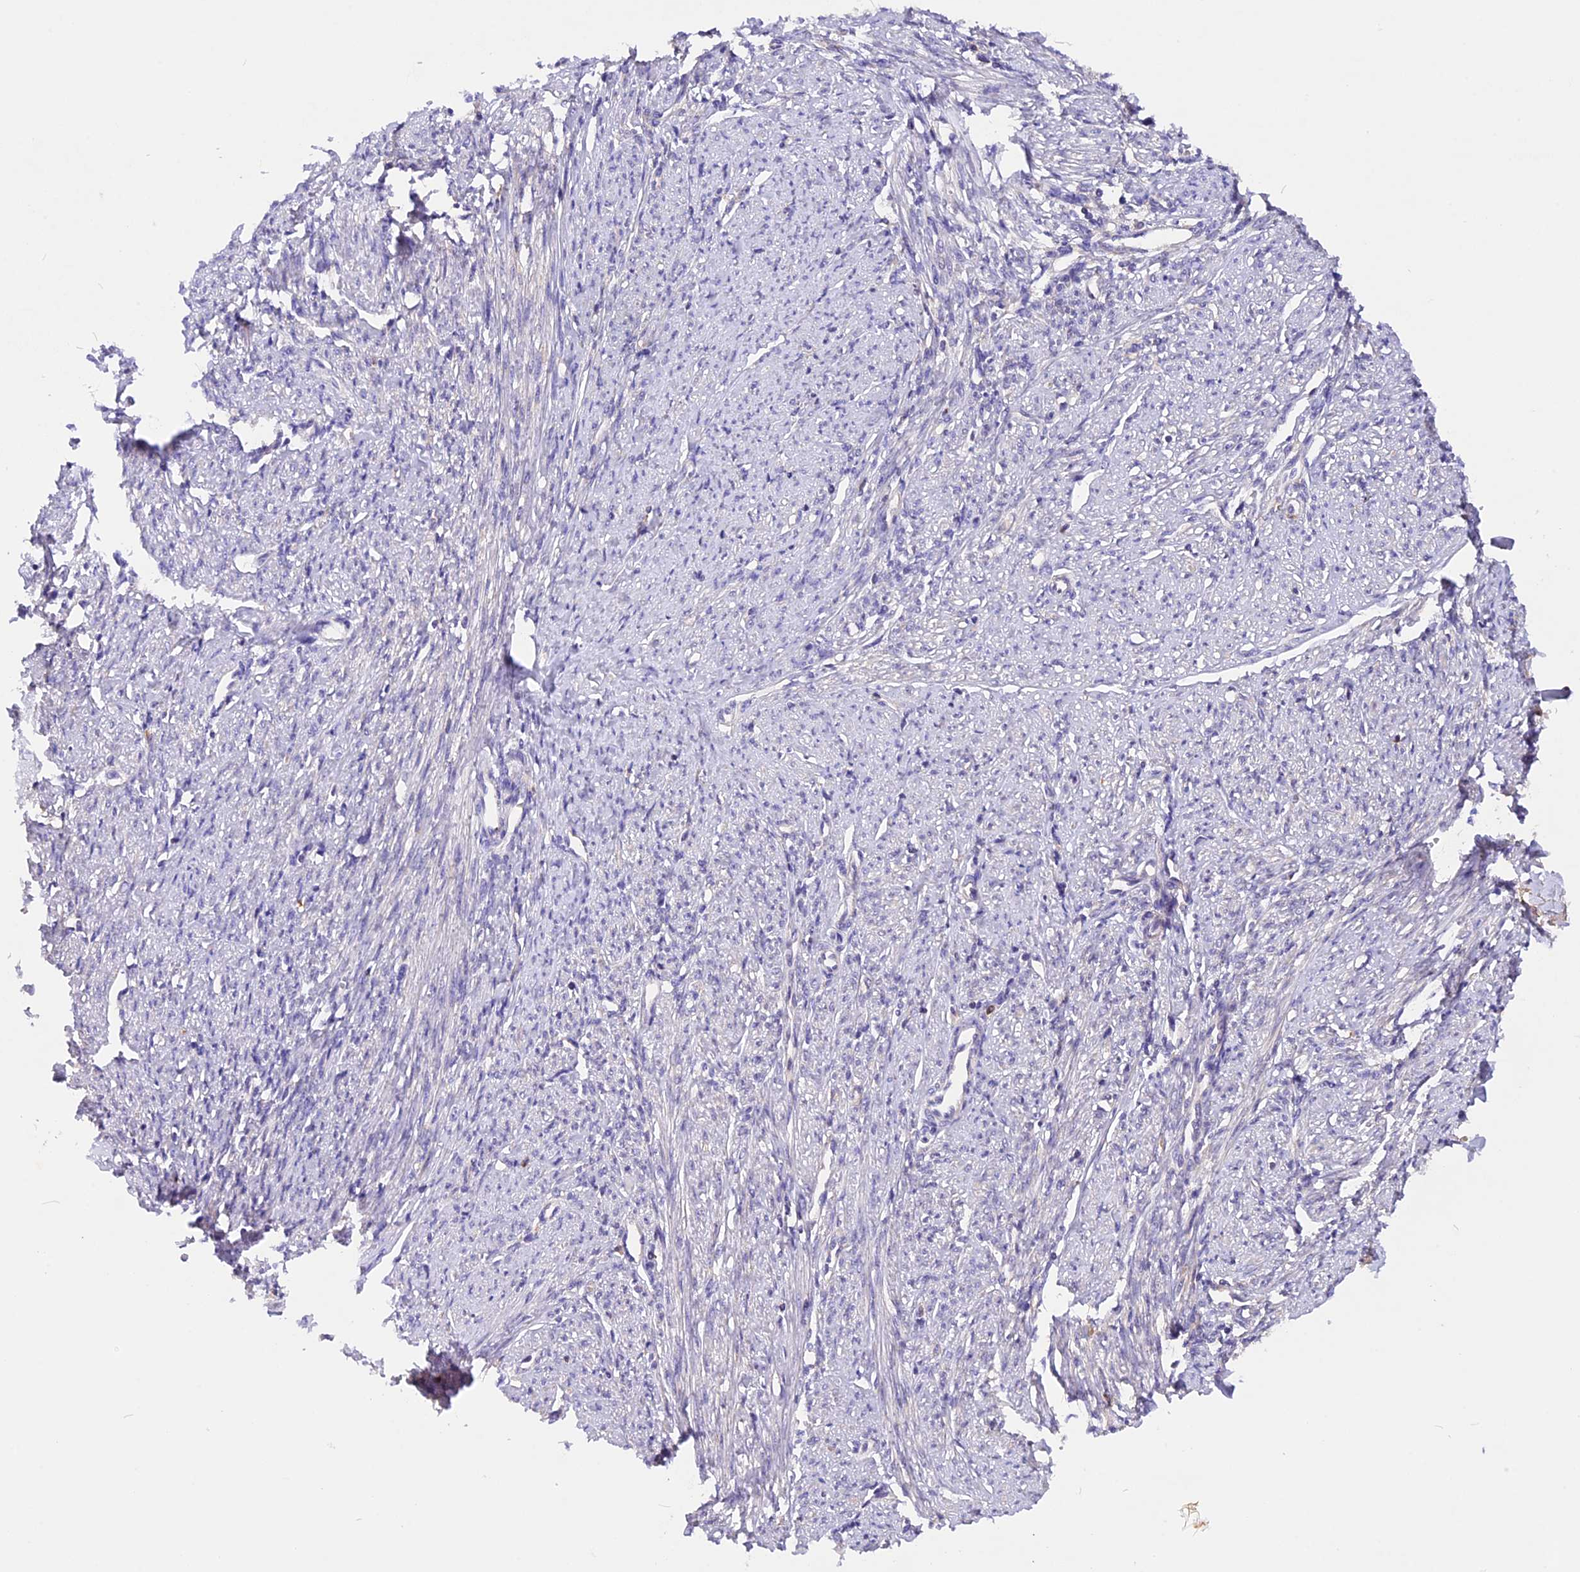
{"staining": {"intensity": "weak", "quantity": "25%-75%", "location": "cytoplasmic/membranous"}, "tissue": "smooth muscle", "cell_type": "Smooth muscle cells", "image_type": "normal", "snomed": [{"axis": "morphology", "description": "Normal tissue, NOS"}, {"axis": "topography", "description": "Smooth muscle"}, {"axis": "topography", "description": "Uterus"}], "caption": "Immunohistochemistry of normal human smooth muscle reveals low levels of weak cytoplasmic/membranous staining in about 25%-75% of smooth muscle cells.", "gene": "MARK4", "patient": {"sex": "female", "age": 59}}